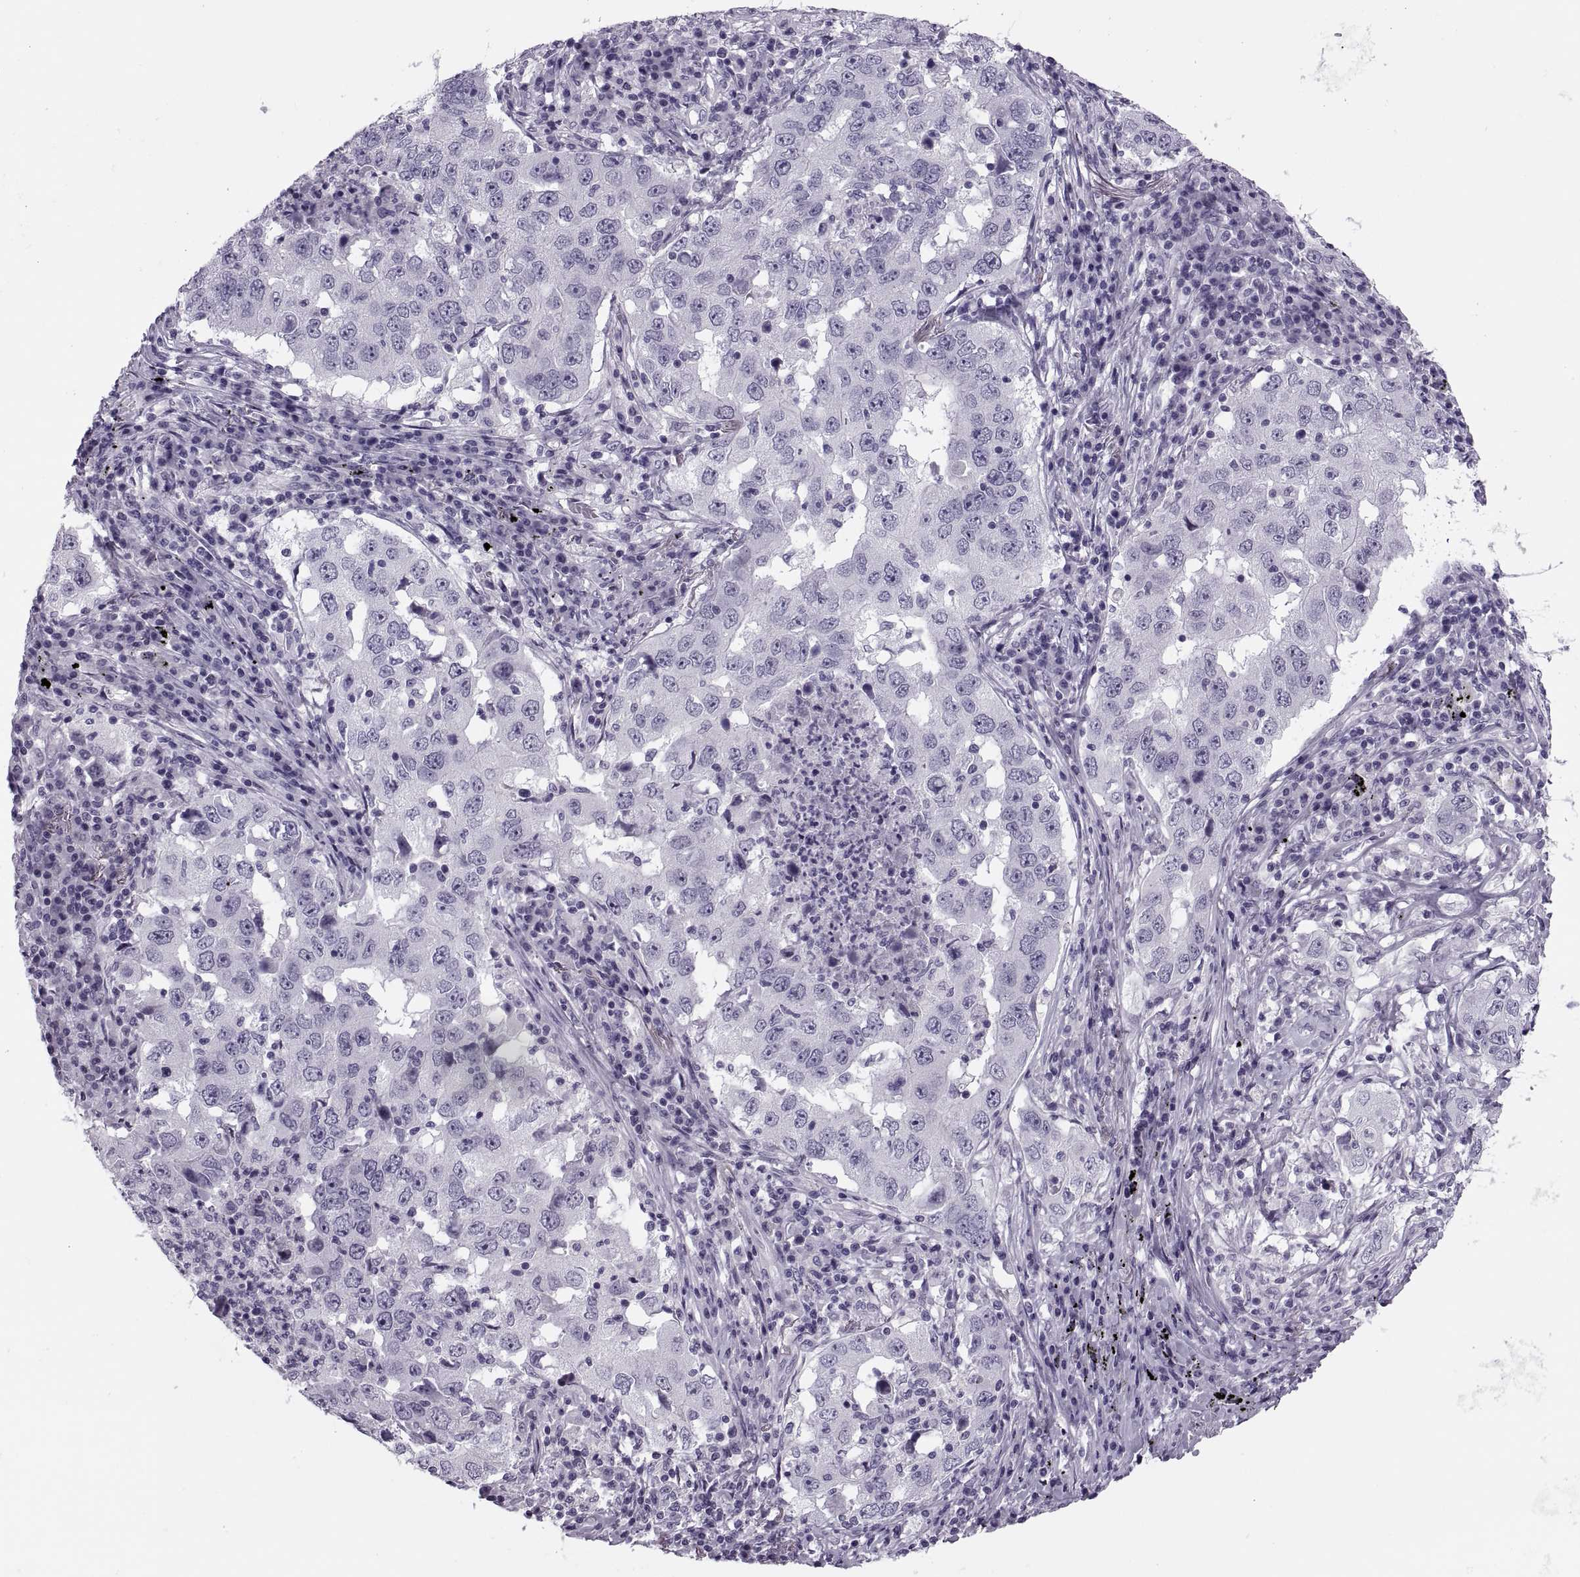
{"staining": {"intensity": "negative", "quantity": "none", "location": "none"}, "tissue": "lung cancer", "cell_type": "Tumor cells", "image_type": "cancer", "snomed": [{"axis": "morphology", "description": "Adenocarcinoma, NOS"}, {"axis": "topography", "description": "Lung"}], "caption": "Micrograph shows no significant protein positivity in tumor cells of lung adenocarcinoma.", "gene": "SYNGR4", "patient": {"sex": "male", "age": 73}}